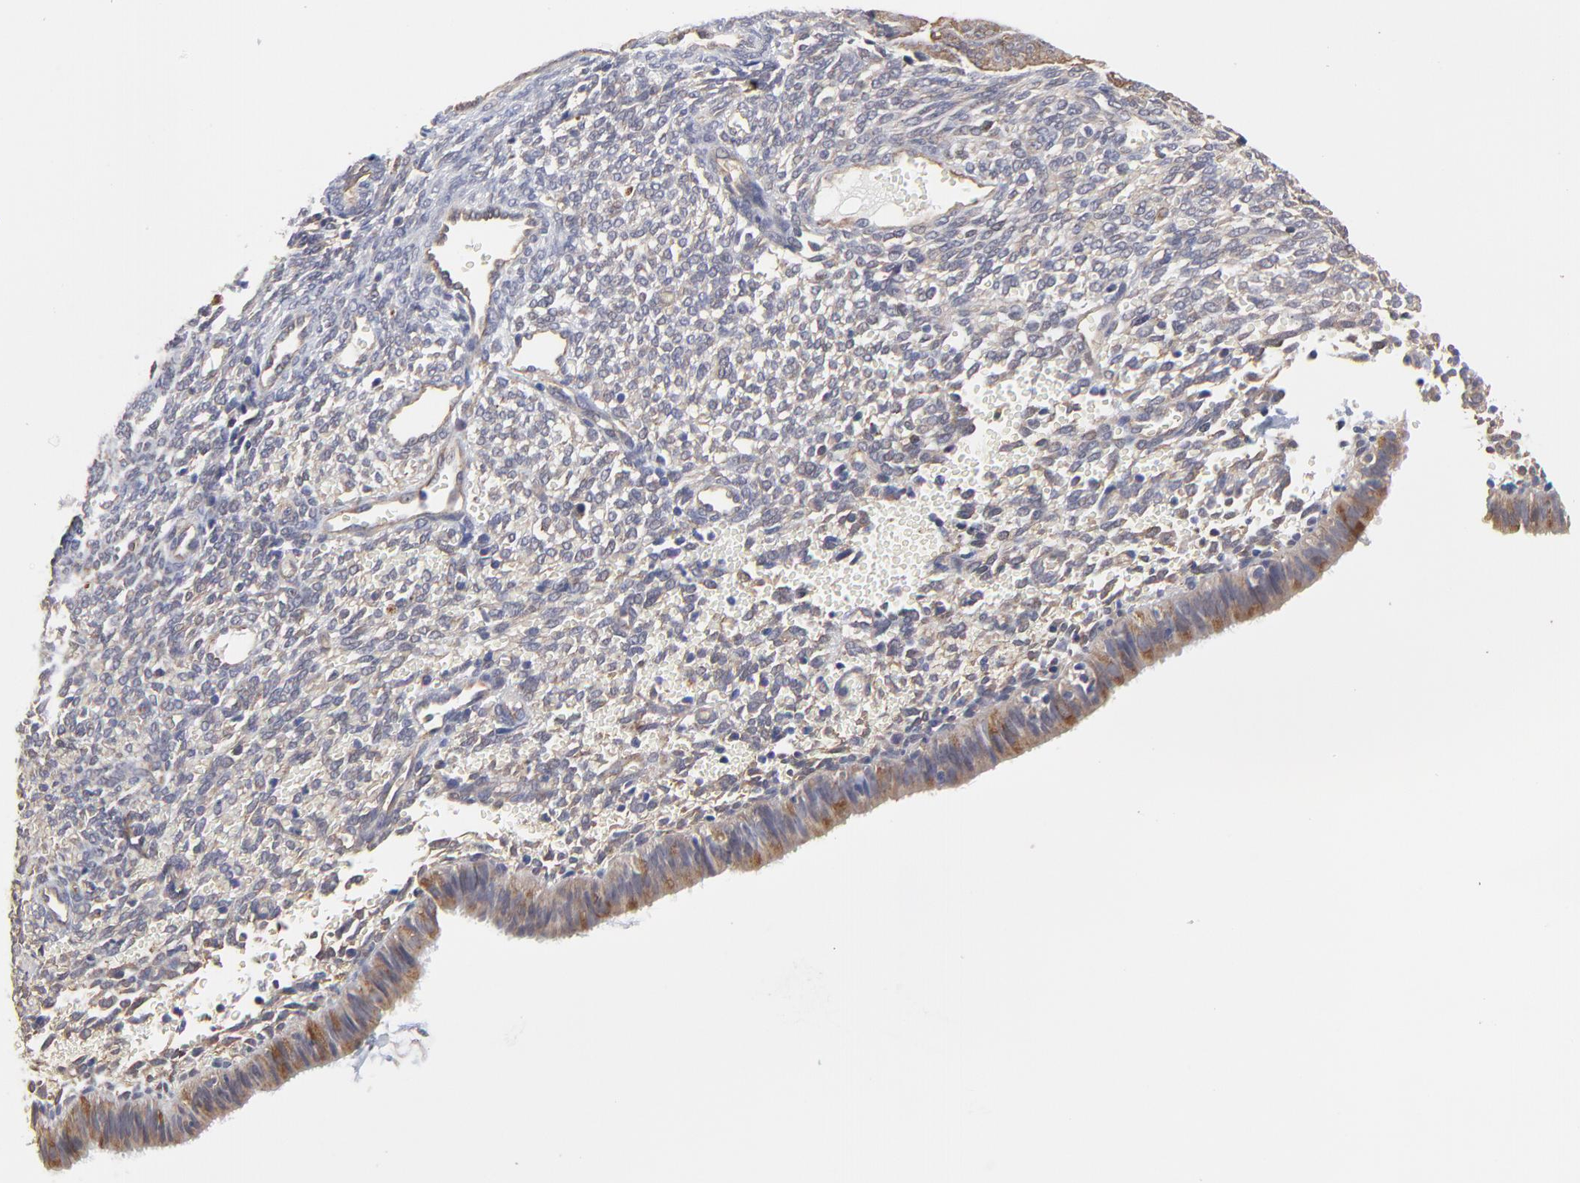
{"staining": {"intensity": "weak", "quantity": "25%-75%", "location": "cytoplasmic/membranous"}, "tissue": "endometrium", "cell_type": "Cells in endometrial stroma", "image_type": "normal", "snomed": [{"axis": "morphology", "description": "Normal tissue, NOS"}, {"axis": "topography", "description": "Endometrium"}], "caption": "Immunohistochemistry photomicrograph of unremarkable endometrium: endometrium stained using immunohistochemistry shows low levels of weak protein expression localized specifically in the cytoplasmic/membranous of cells in endometrial stroma, appearing as a cytoplasmic/membranous brown color.", "gene": "ARMT1", "patient": {"sex": "female", "age": 61}}